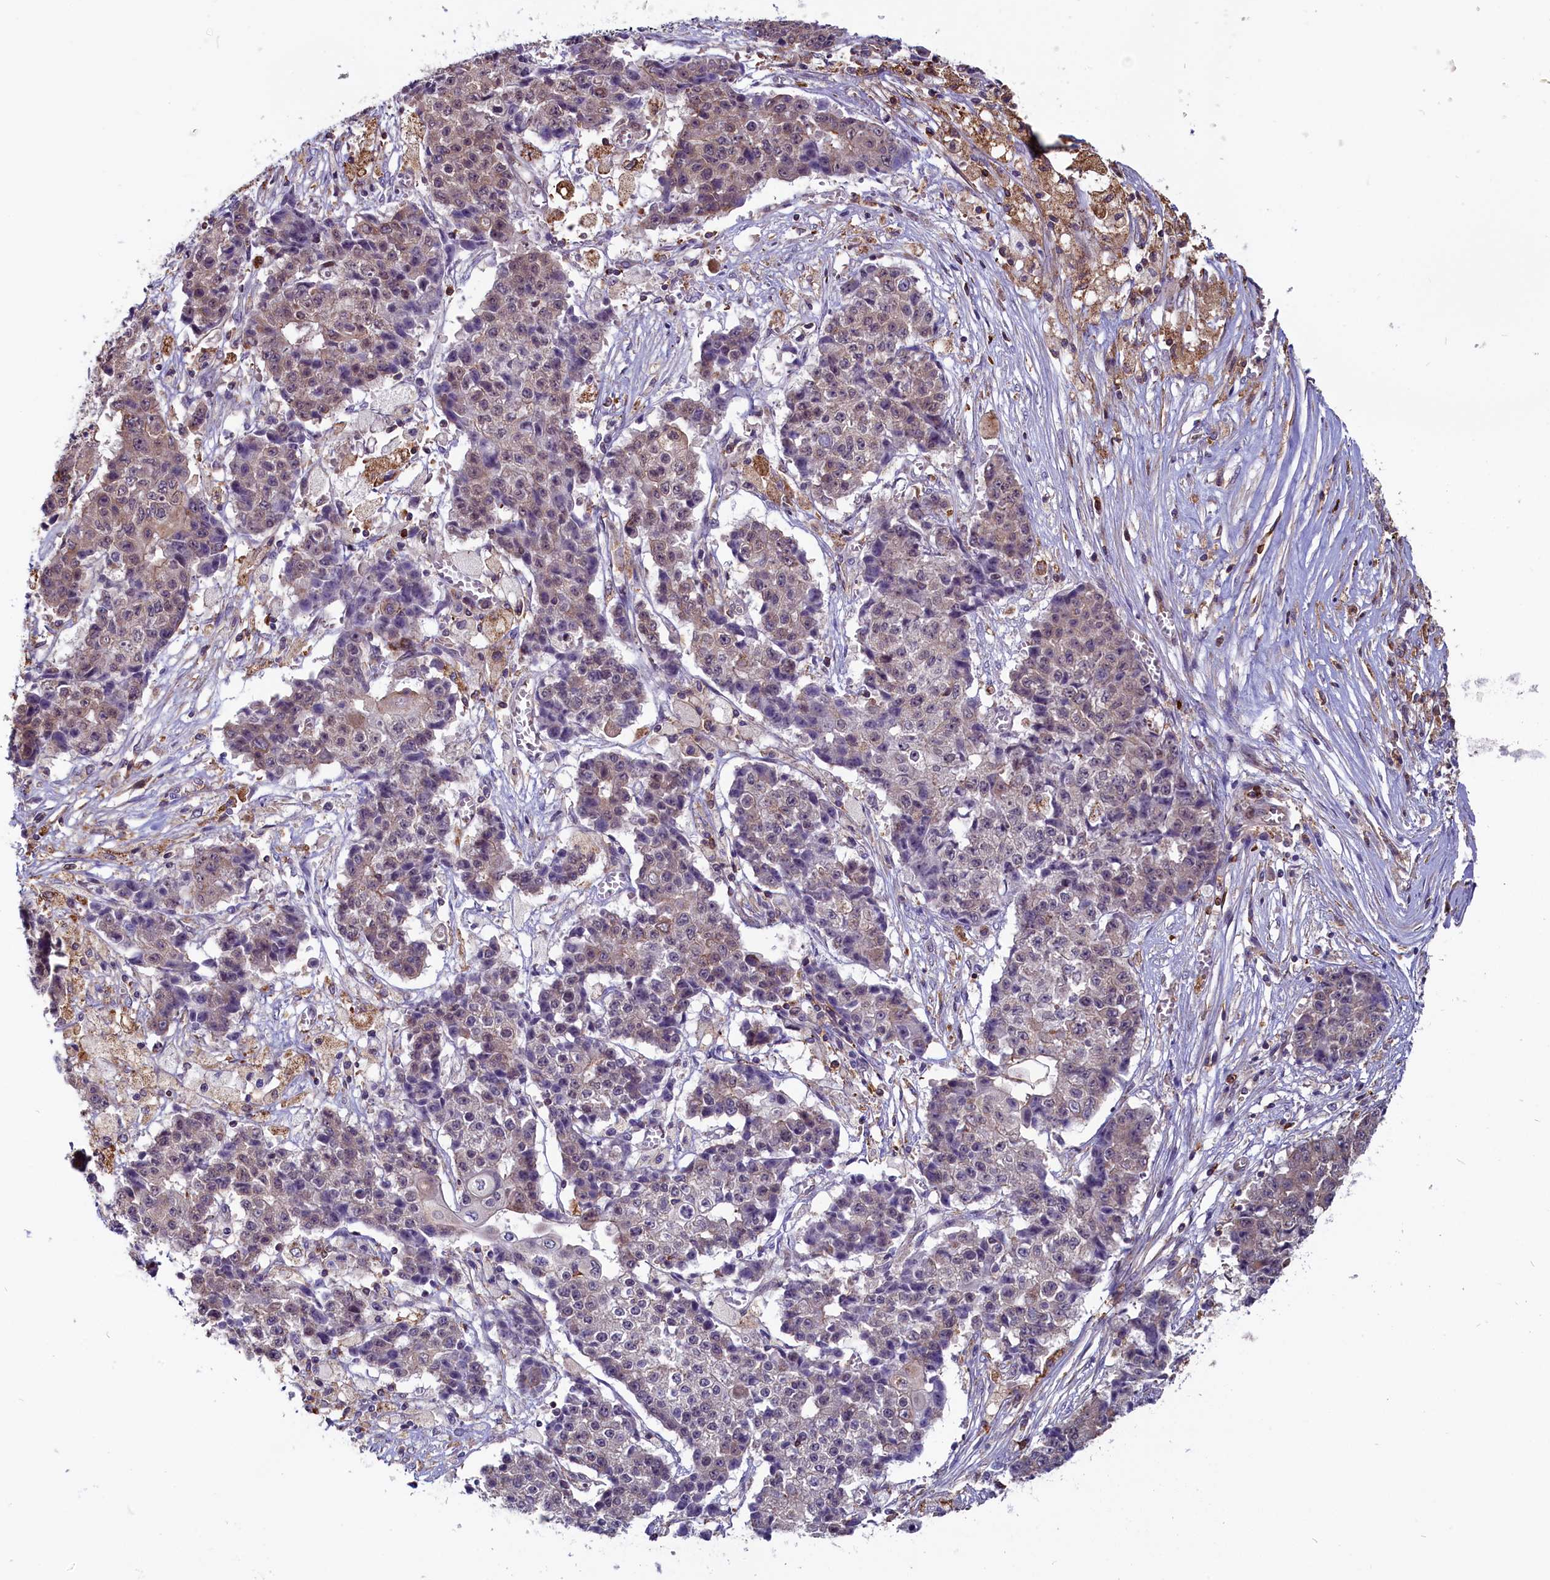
{"staining": {"intensity": "weak", "quantity": "25%-75%", "location": "cytoplasmic/membranous,nuclear"}, "tissue": "ovarian cancer", "cell_type": "Tumor cells", "image_type": "cancer", "snomed": [{"axis": "morphology", "description": "Carcinoma, endometroid"}, {"axis": "topography", "description": "Ovary"}], "caption": "There is low levels of weak cytoplasmic/membranous and nuclear expression in tumor cells of ovarian endometroid carcinoma, as demonstrated by immunohistochemical staining (brown color).", "gene": "CIAPIN1", "patient": {"sex": "female", "age": 42}}